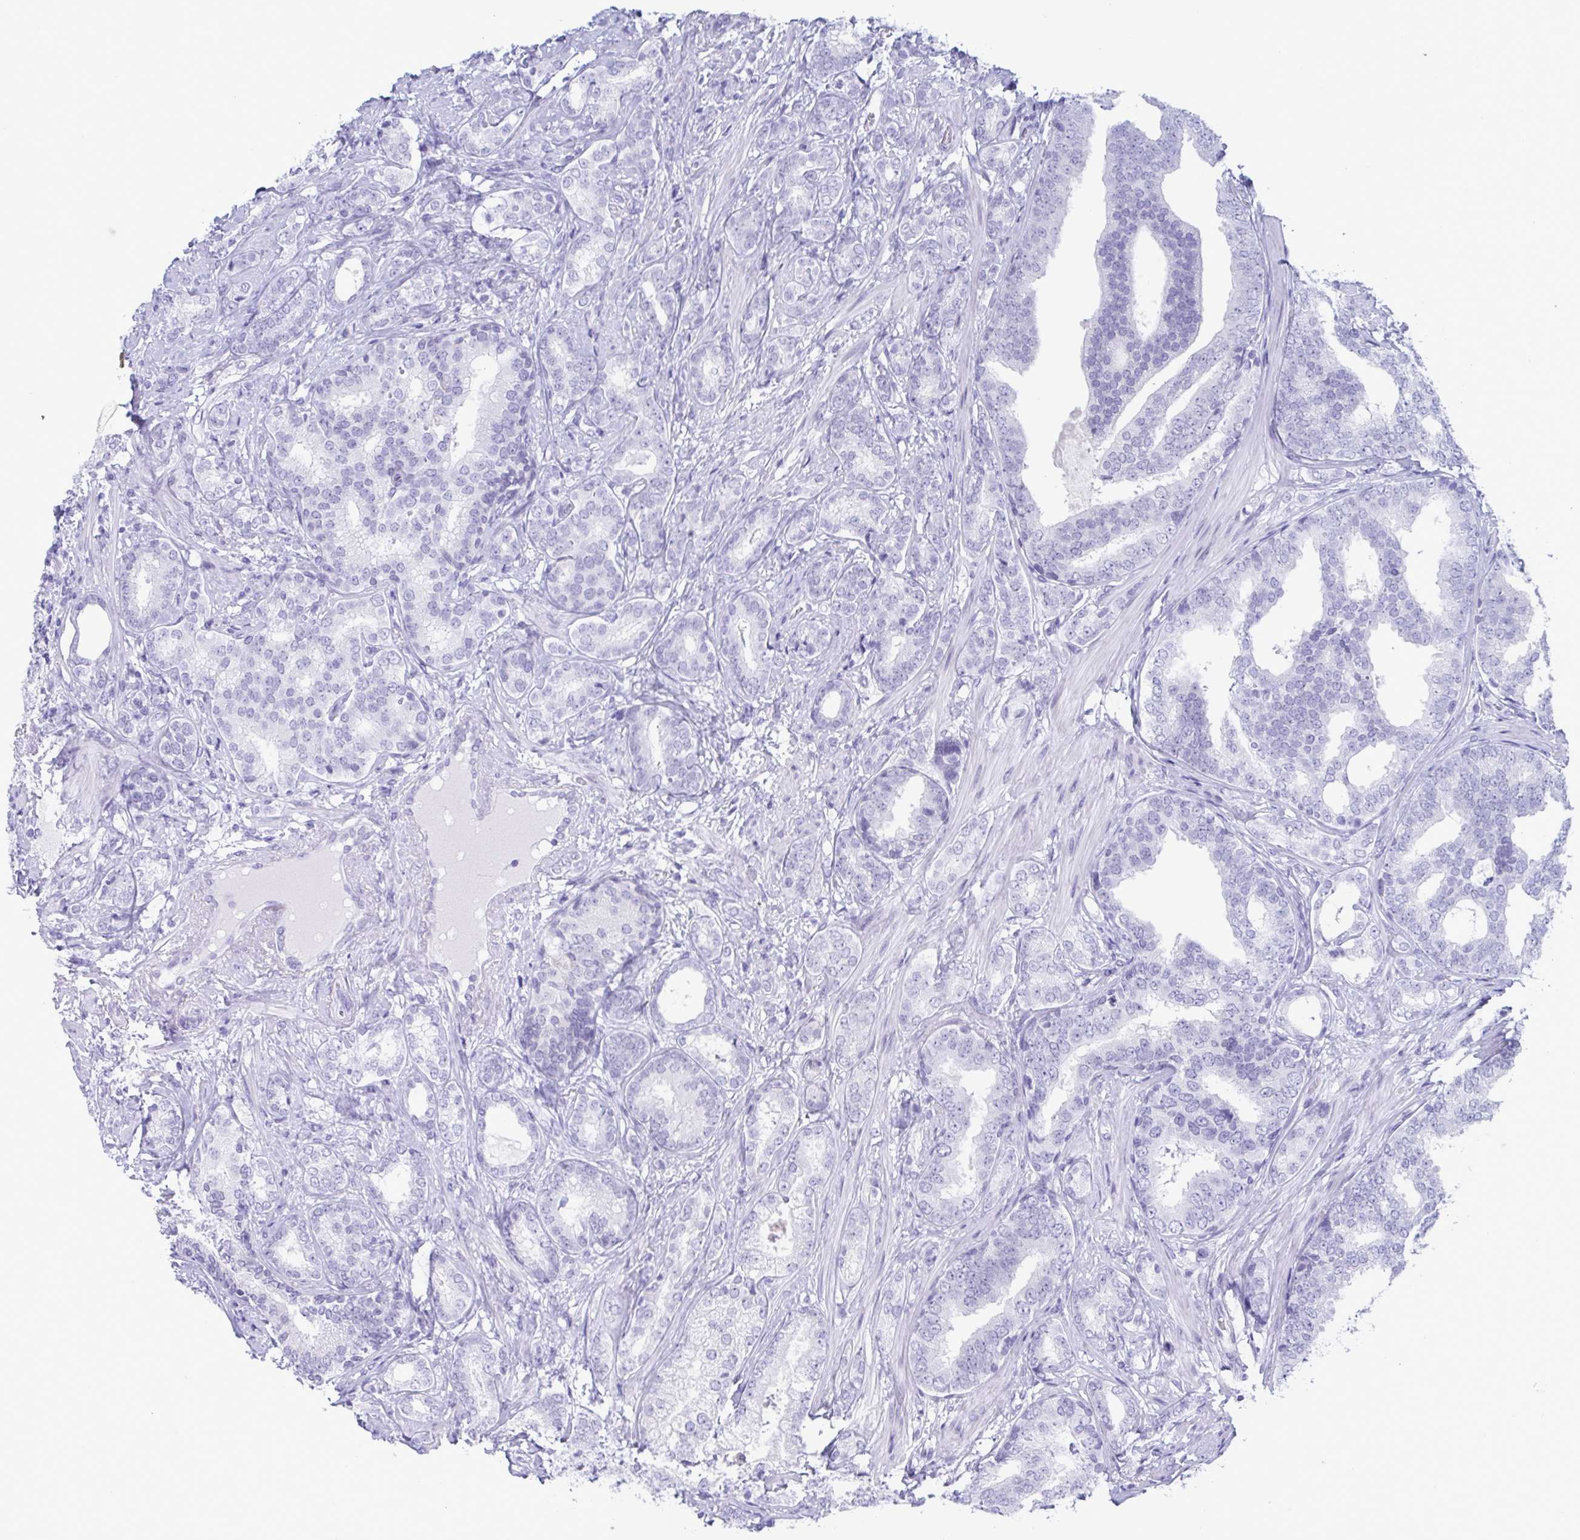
{"staining": {"intensity": "negative", "quantity": "none", "location": "none"}, "tissue": "prostate cancer", "cell_type": "Tumor cells", "image_type": "cancer", "snomed": [{"axis": "morphology", "description": "Adenocarcinoma, High grade"}, {"axis": "topography", "description": "Prostate"}], "caption": "This is an immunohistochemistry micrograph of high-grade adenocarcinoma (prostate). There is no staining in tumor cells.", "gene": "CDX4", "patient": {"sex": "male", "age": 62}}